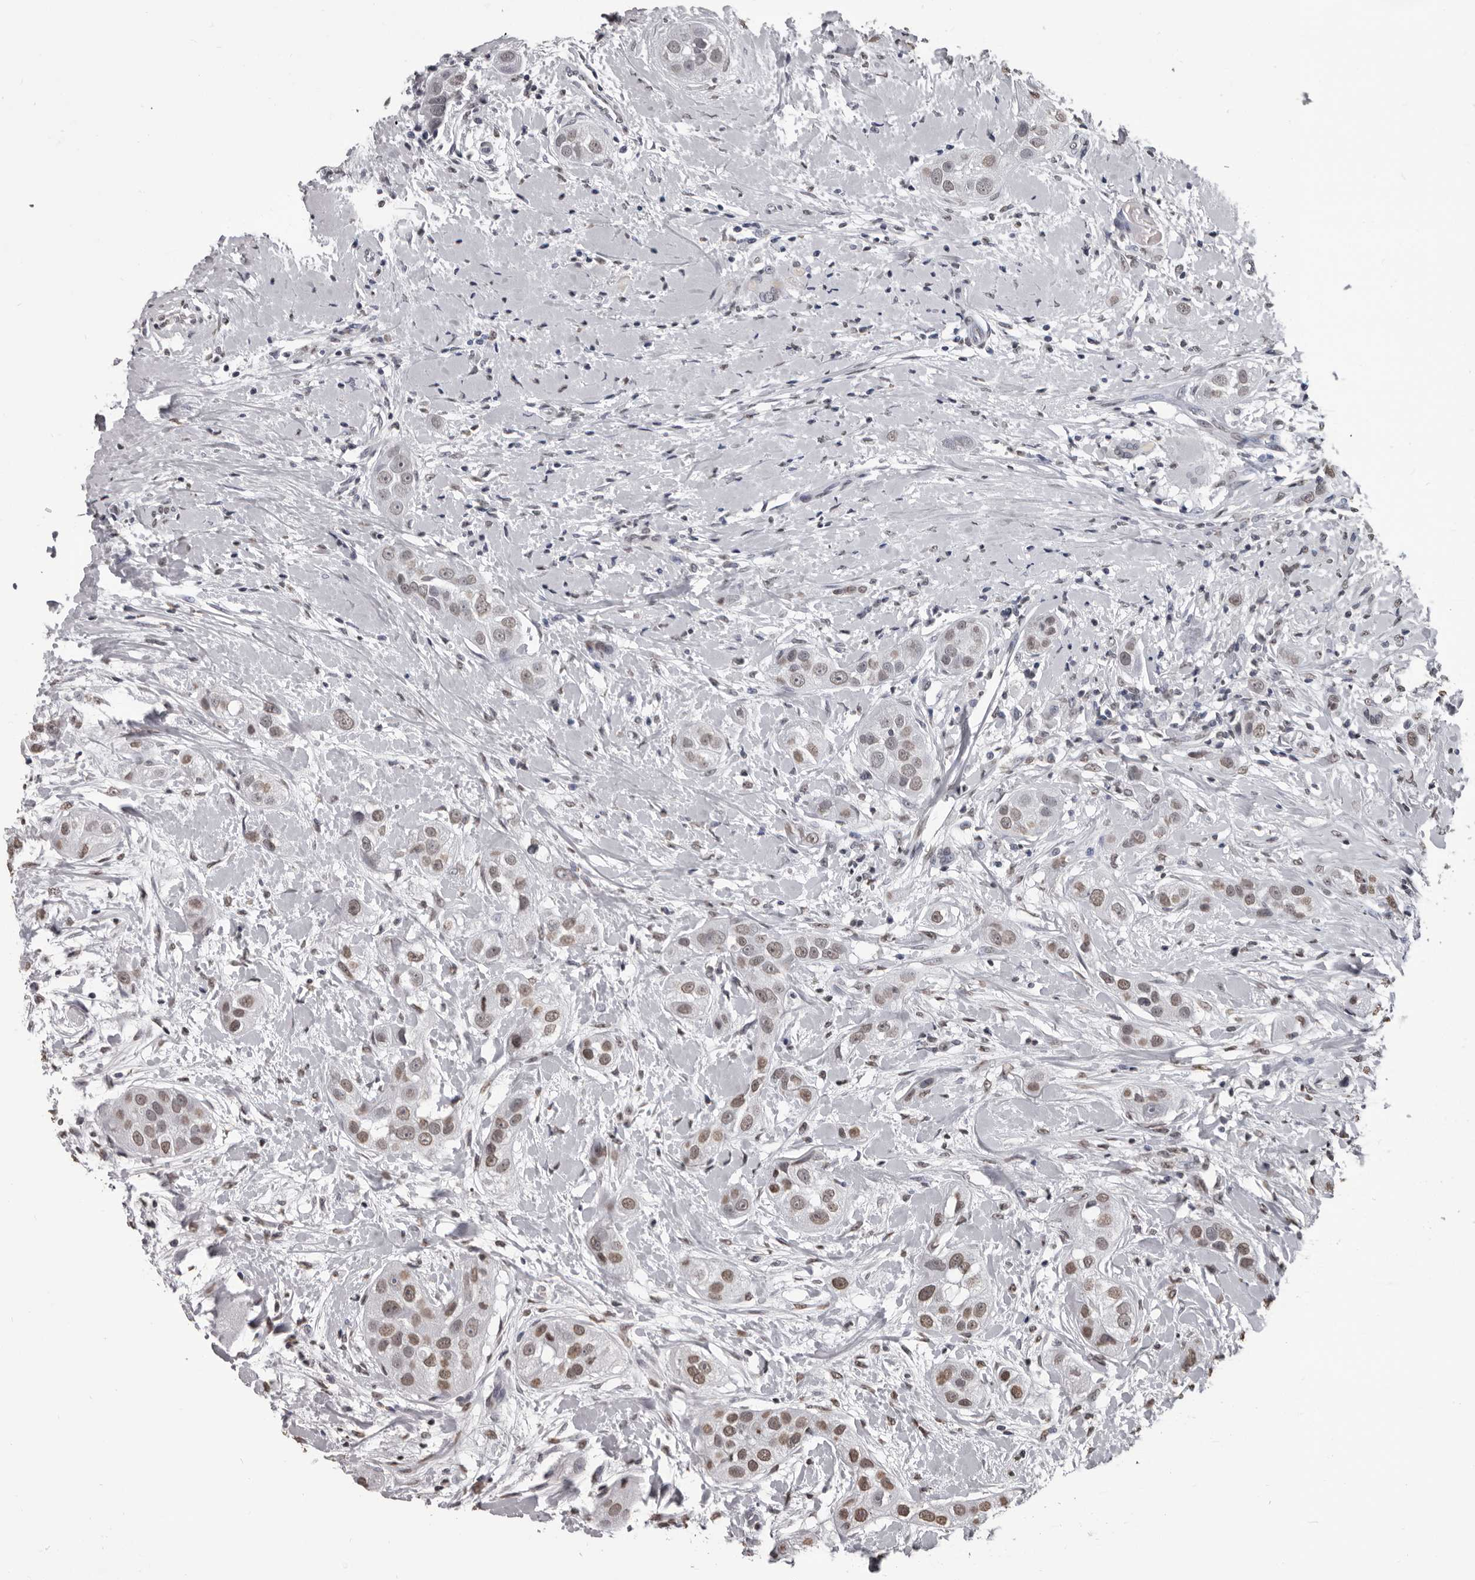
{"staining": {"intensity": "moderate", "quantity": ">75%", "location": "nuclear"}, "tissue": "head and neck cancer", "cell_type": "Tumor cells", "image_type": "cancer", "snomed": [{"axis": "morphology", "description": "Normal tissue, NOS"}, {"axis": "morphology", "description": "Squamous cell carcinoma, NOS"}, {"axis": "topography", "description": "Skeletal muscle"}, {"axis": "topography", "description": "Head-Neck"}], "caption": "A micrograph of squamous cell carcinoma (head and neck) stained for a protein reveals moderate nuclear brown staining in tumor cells.", "gene": "AHR", "patient": {"sex": "male", "age": 51}}